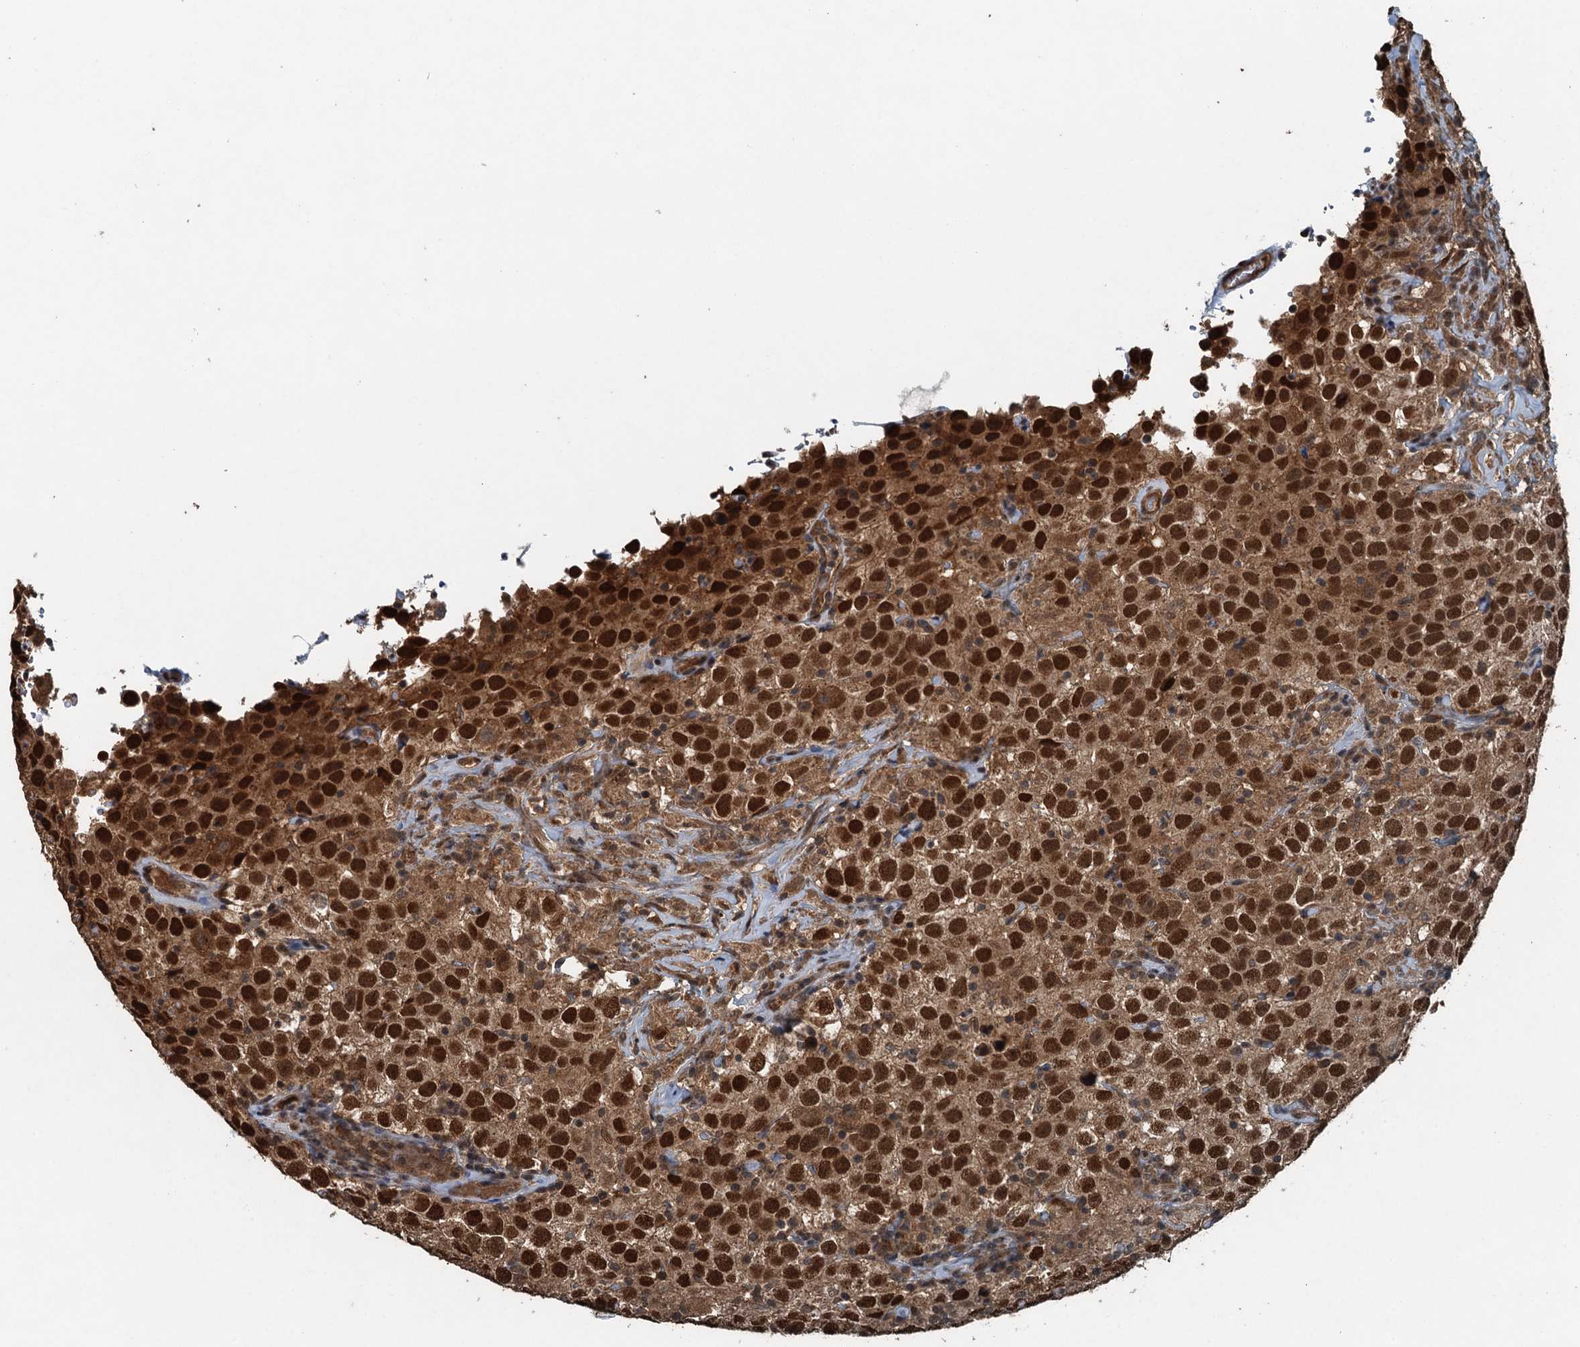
{"staining": {"intensity": "strong", "quantity": ">75%", "location": "cytoplasmic/membranous,nuclear"}, "tissue": "testis cancer", "cell_type": "Tumor cells", "image_type": "cancer", "snomed": [{"axis": "morphology", "description": "Seminoma, NOS"}, {"axis": "topography", "description": "Testis"}], "caption": "Testis cancer was stained to show a protein in brown. There is high levels of strong cytoplasmic/membranous and nuclear staining in about >75% of tumor cells.", "gene": "UBXN6", "patient": {"sex": "male", "age": 41}}